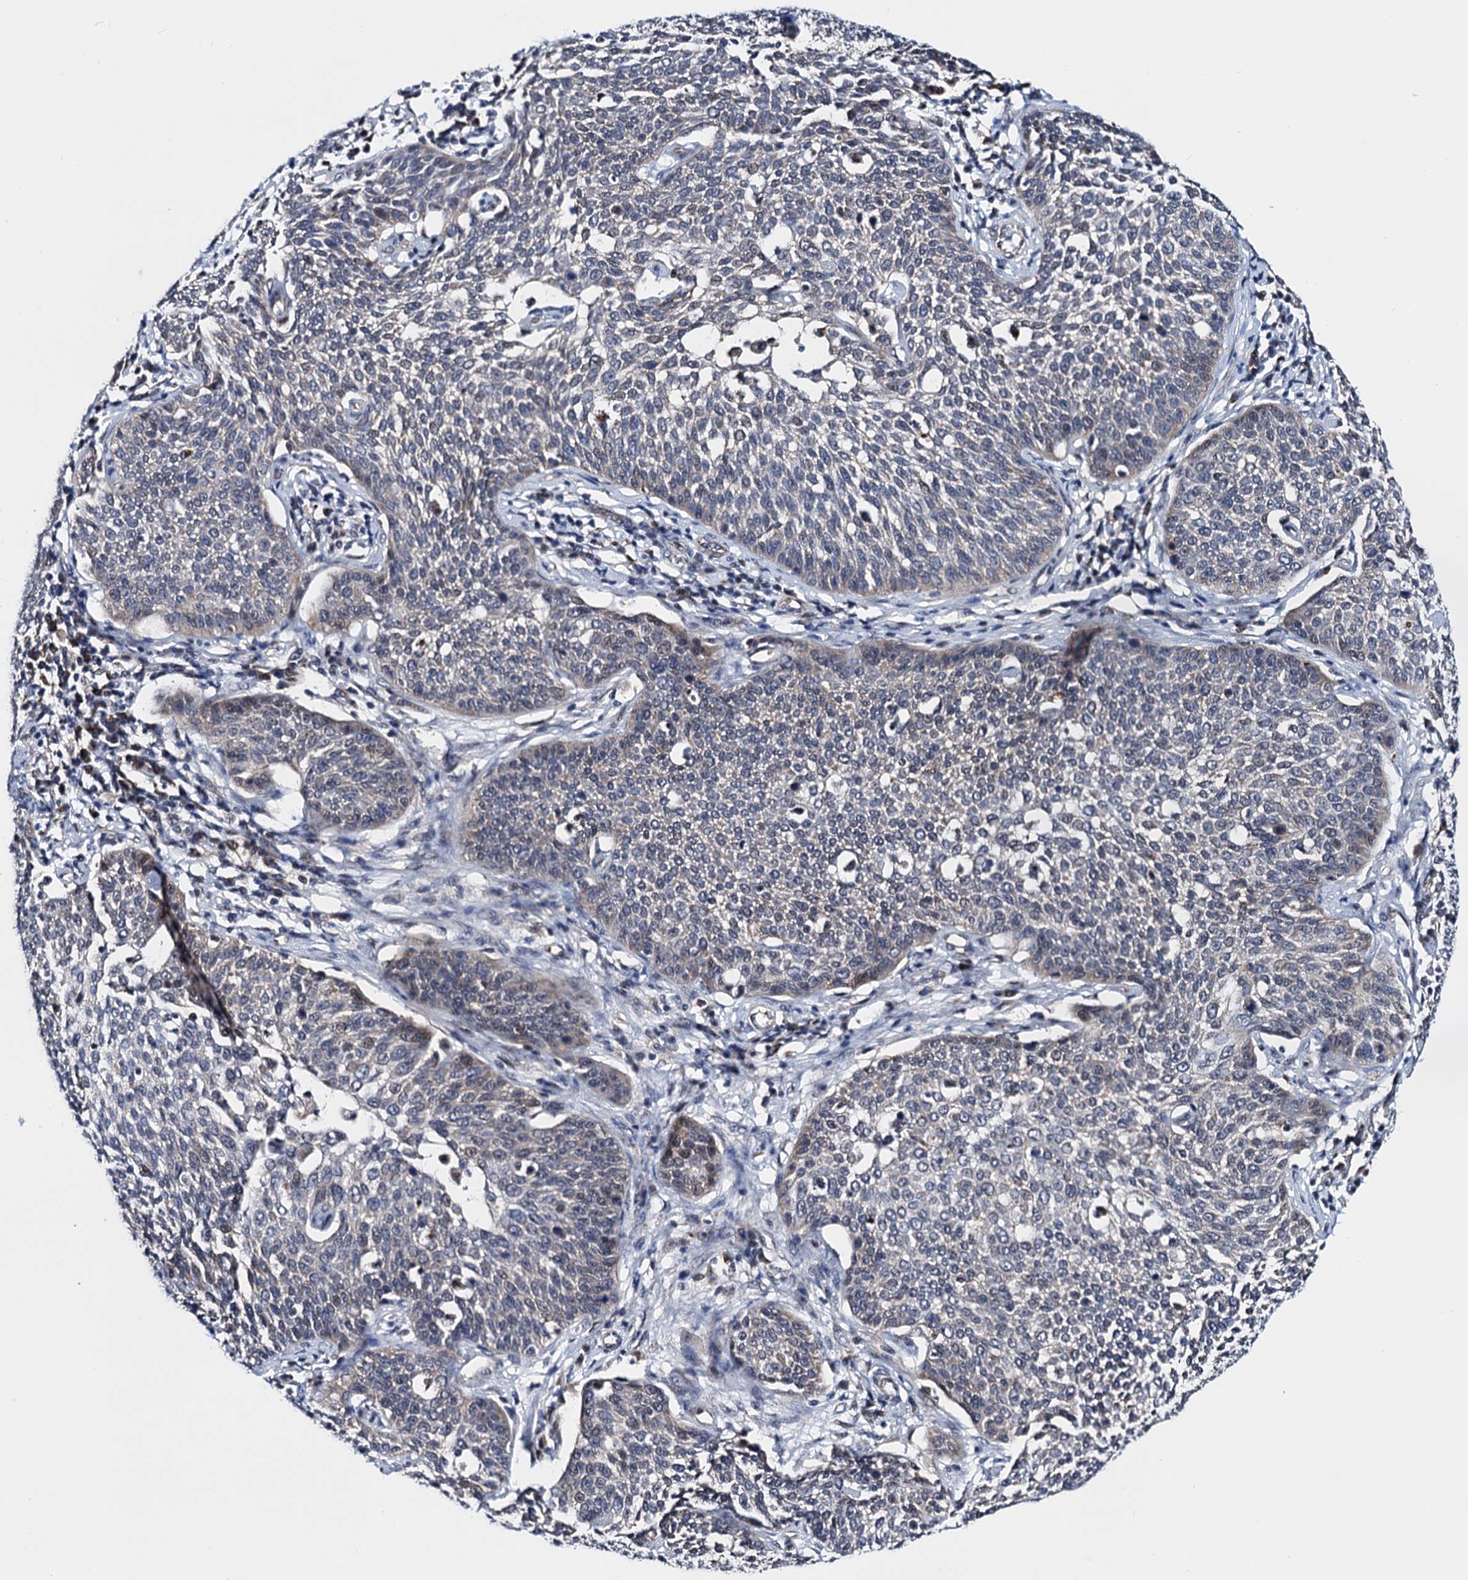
{"staining": {"intensity": "negative", "quantity": "none", "location": "none"}, "tissue": "cervical cancer", "cell_type": "Tumor cells", "image_type": "cancer", "snomed": [{"axis": "morphology", "description": "Squamous cell carcinoma, NOS"}, {"axis": "topography", "description": "Cervix"}], "caption": "A high-resolution histopathology image shows IHC staining of cervical cancer (squamous cell carcinoma), which reveals no significant staining in tumor cells.", "gene": "COA4", "patient": {"sex": "female", "age": 34}}